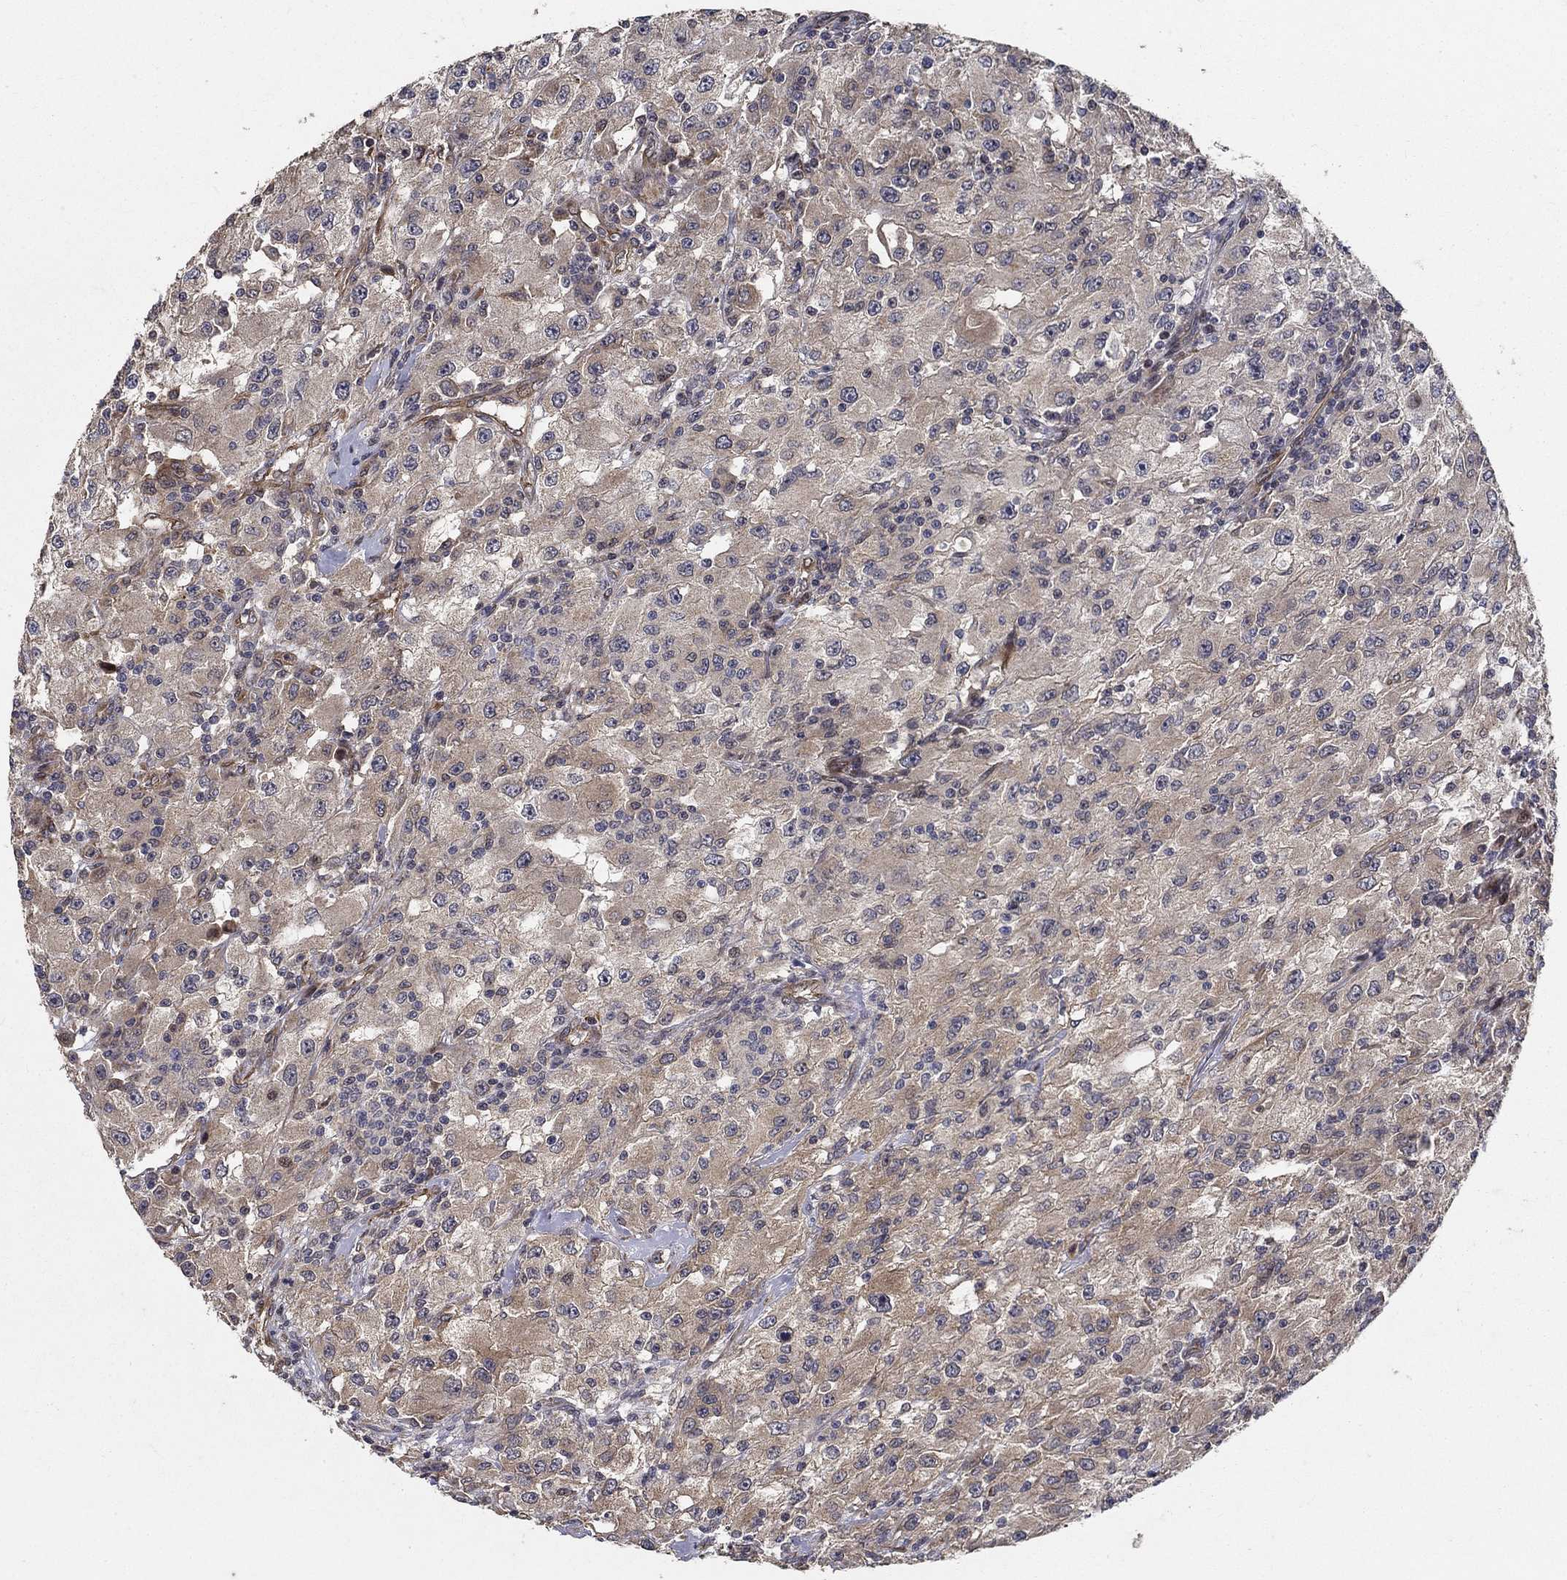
{"staining": {"intensity": "moderate", "quantity": "25%-75%", "location": "cytoplasmic/membranous"}, "tissue": "renal cancer", "cell_type": "Tumor cells", "image_type": "cancer", "snomed": [{"axis": "morphology", "description": "Adenocarcinoma, NOS"}, {"axis": "topography", "description": "Kidney"}], "caption": "The immunohistochemical stain highlights moderate cytoplasmic/membranous expression in tumor cells of renal cancer tissue.", "gene": "ZNF594", "patient": {"sex": "female", "age": 67}}